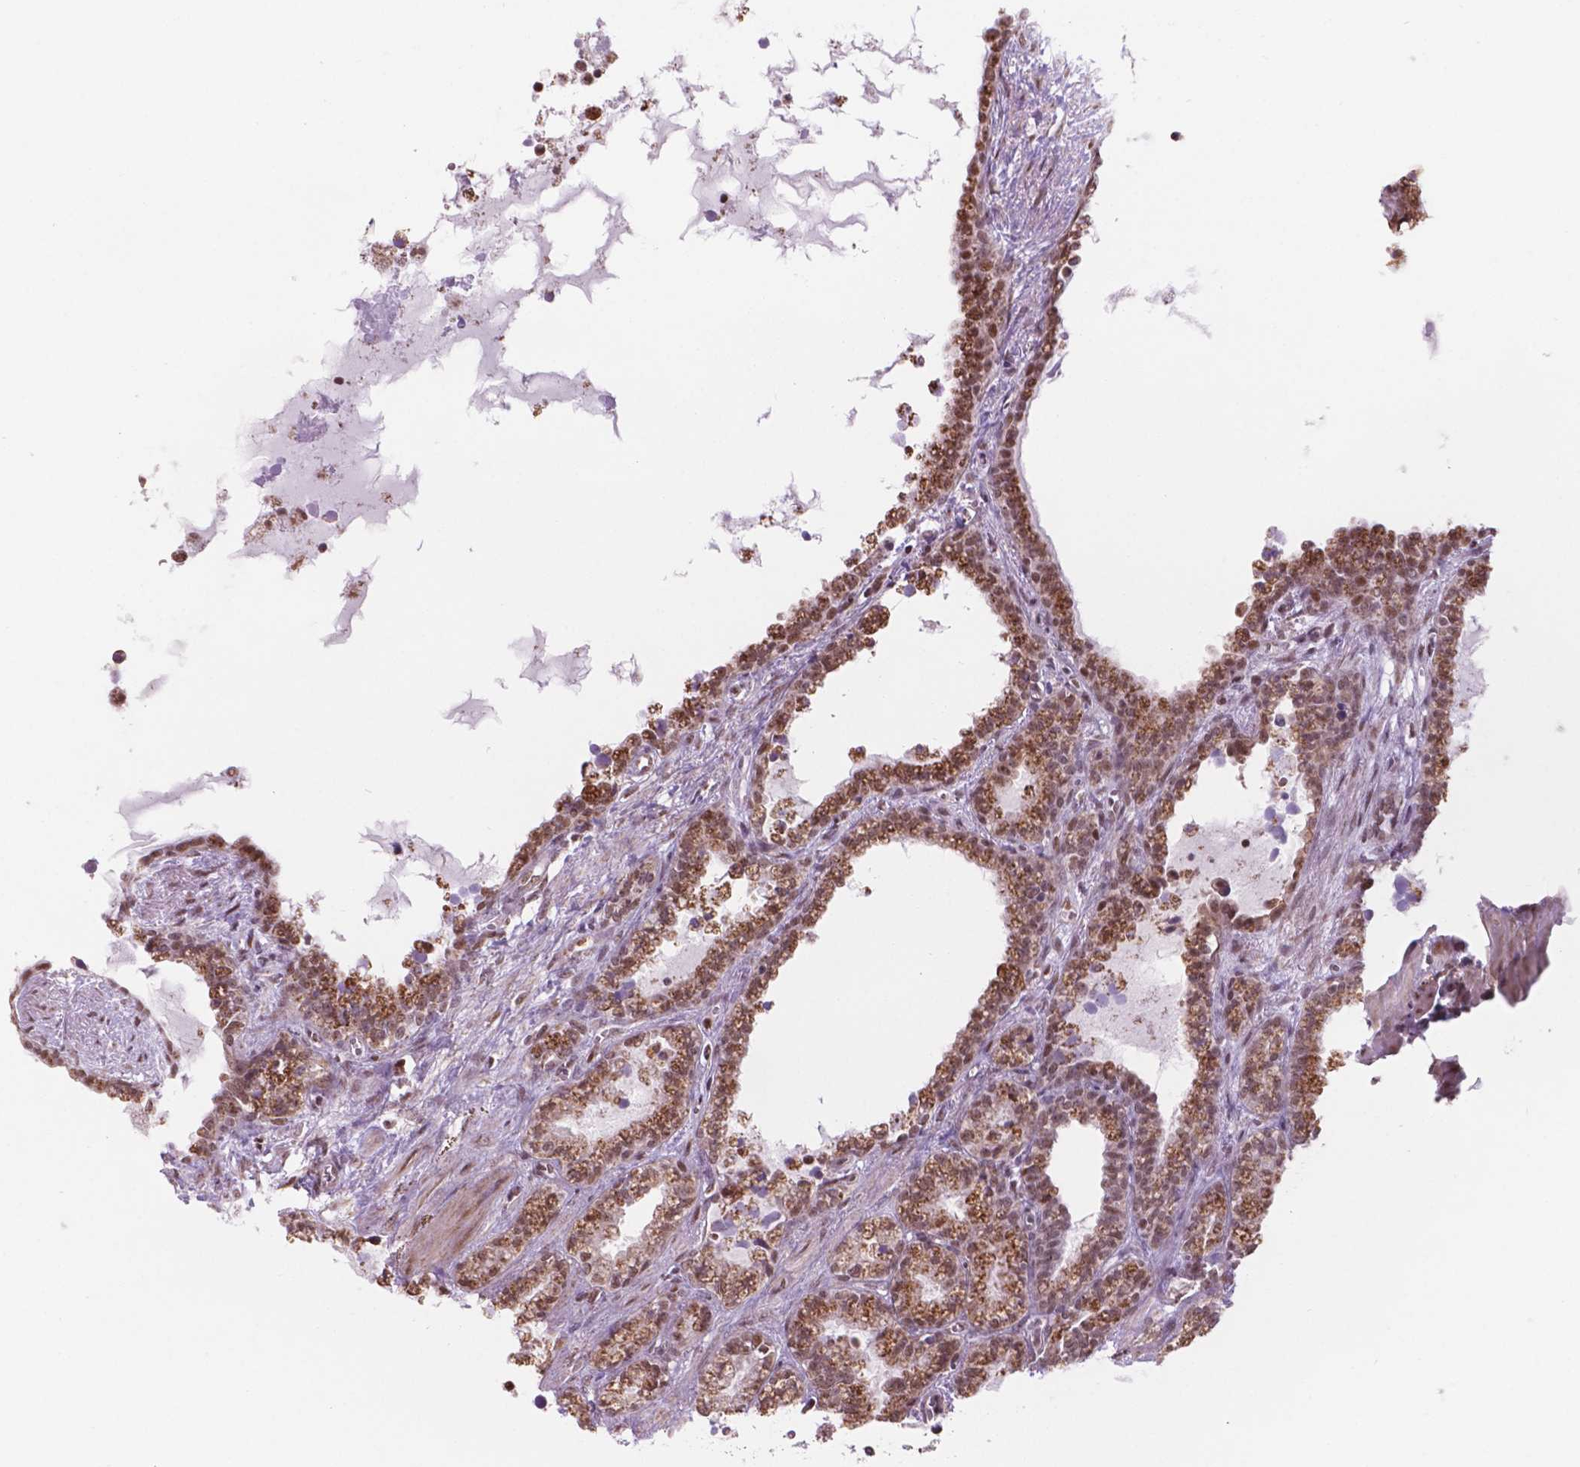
{"staining": {"intensity": "moderate", "quantity": ">75%", "location": "cytoplasmic/membranous,nuclear"}, "tissue": "seminal vesicle", "cell_type": "Glandular cells", "image_type": "normal", "snomed": [{"axis": "morphology", "description": "Normal tissue, NOS"}, {"axis": "morphology", "description": "Urothelial carcinoma, NOS"}, {"axis": "topography", "description": "Urinary bladder"}, {"axis": "topography", "description": "Seminal veicle"}], "caption": "IHC micrograph of benign seminal vesicle stained for a protein (brown), which reveals medium levels of moderate cytoplasmic/membranous,nuclear staining in approximately >75% of glandular cells.", "gene": "NDUFA10", "patient": {"sex": "male", "age": 76}}